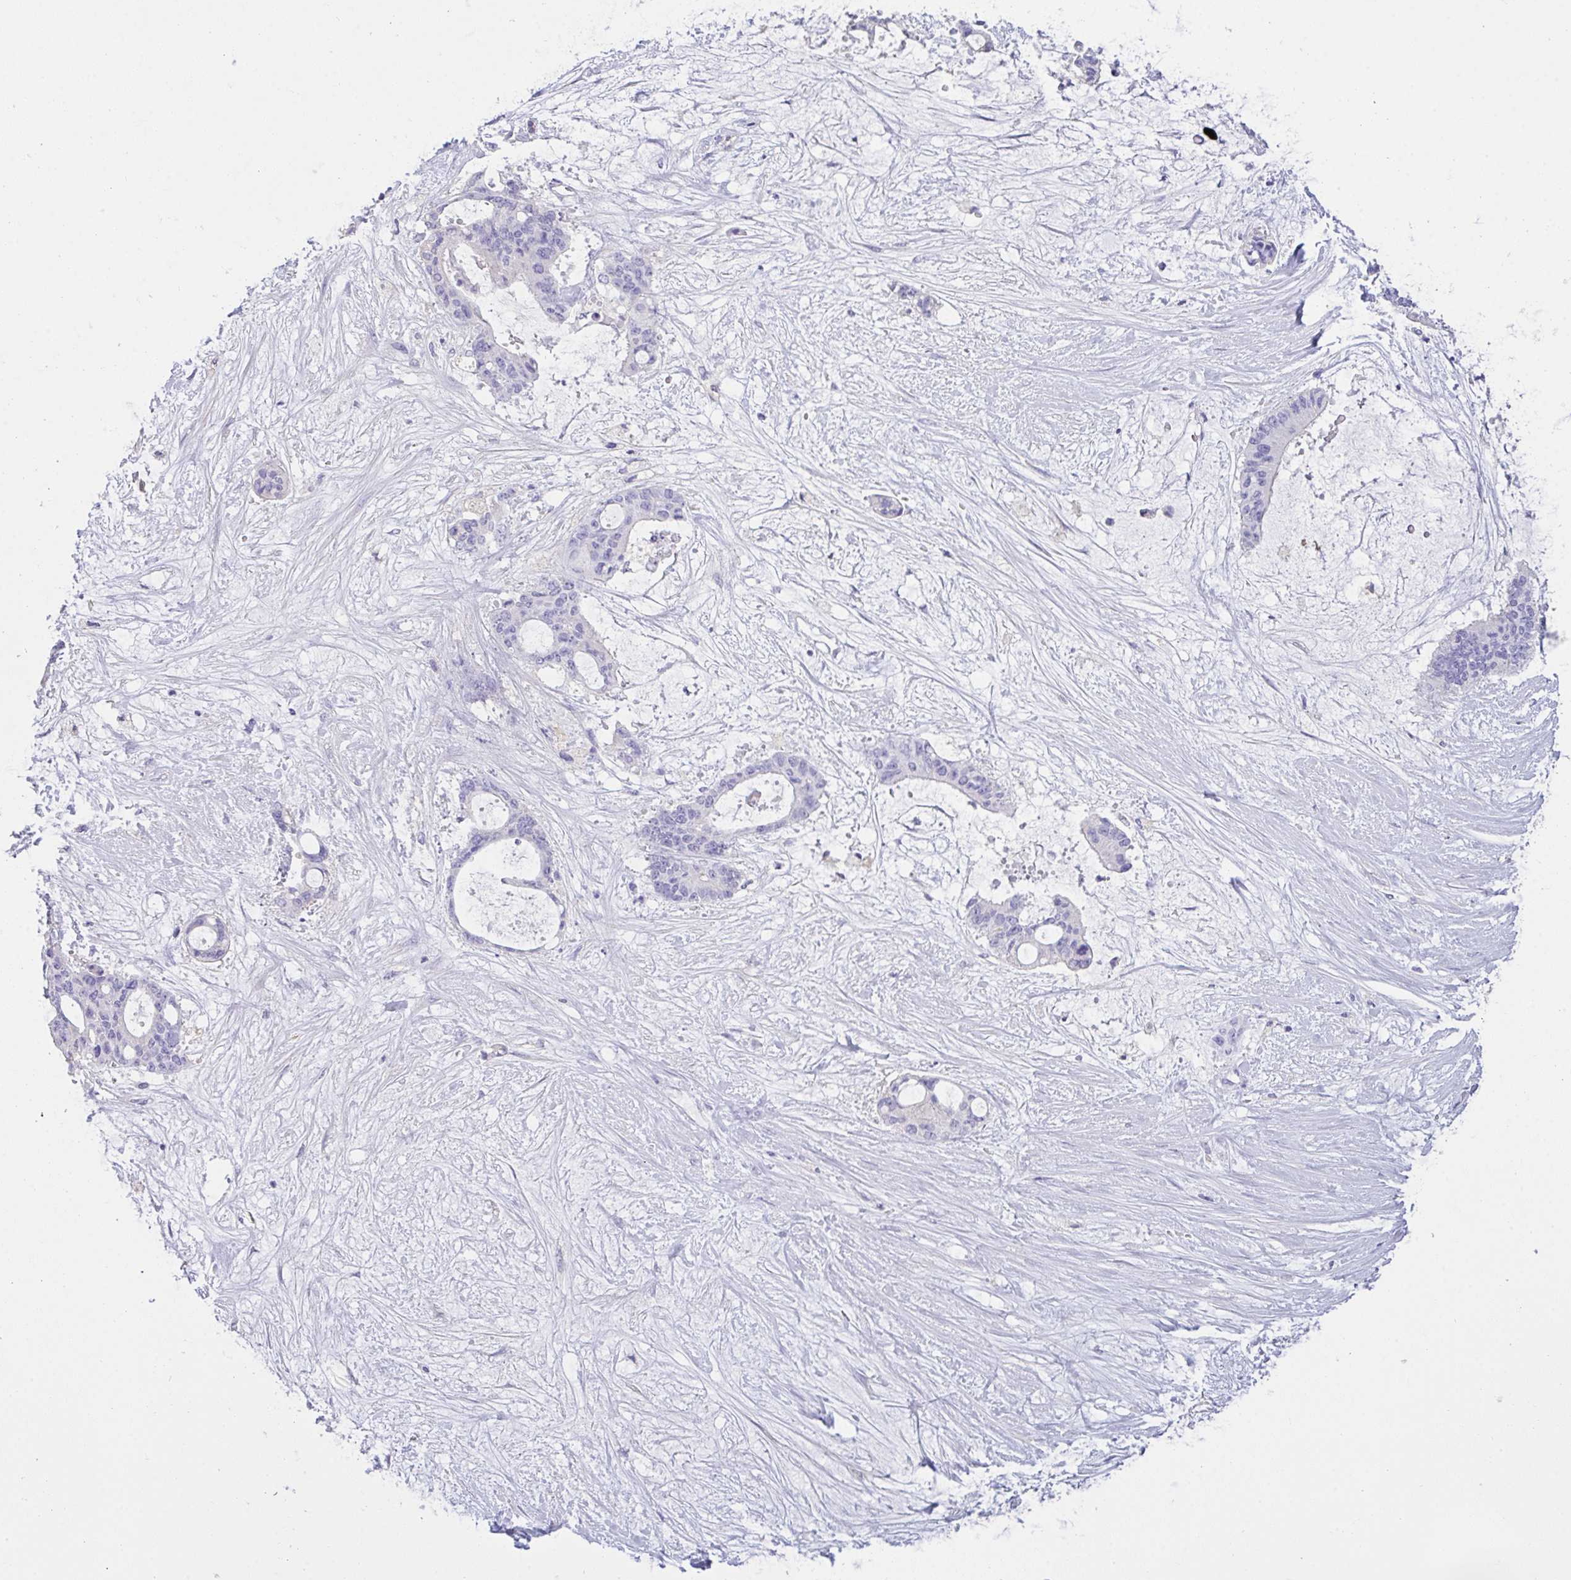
{"staining": {"intensity": "negative", "quantity": "none", "location": "none"}, "tissue": "liver cancer", "cell_type": "Tumor cells", "image_type": "cancer", "snomed": [{"axis": "morphology", "description": "Normal tissue, NOS"}, {"axis": "morphology", "description": "Cholangiocarcinoma"}, {"axis": "topography", "description": "Liver"}, {"axis": "topography", "description": "Peripheral nerve tissue"}], "caption": "Histopathology image shows no significant protein positivity in tumor cells of cholangiocarcinoma (liver).", "gene": "CA10", "patient": {"sex": "female", "age": 73}}